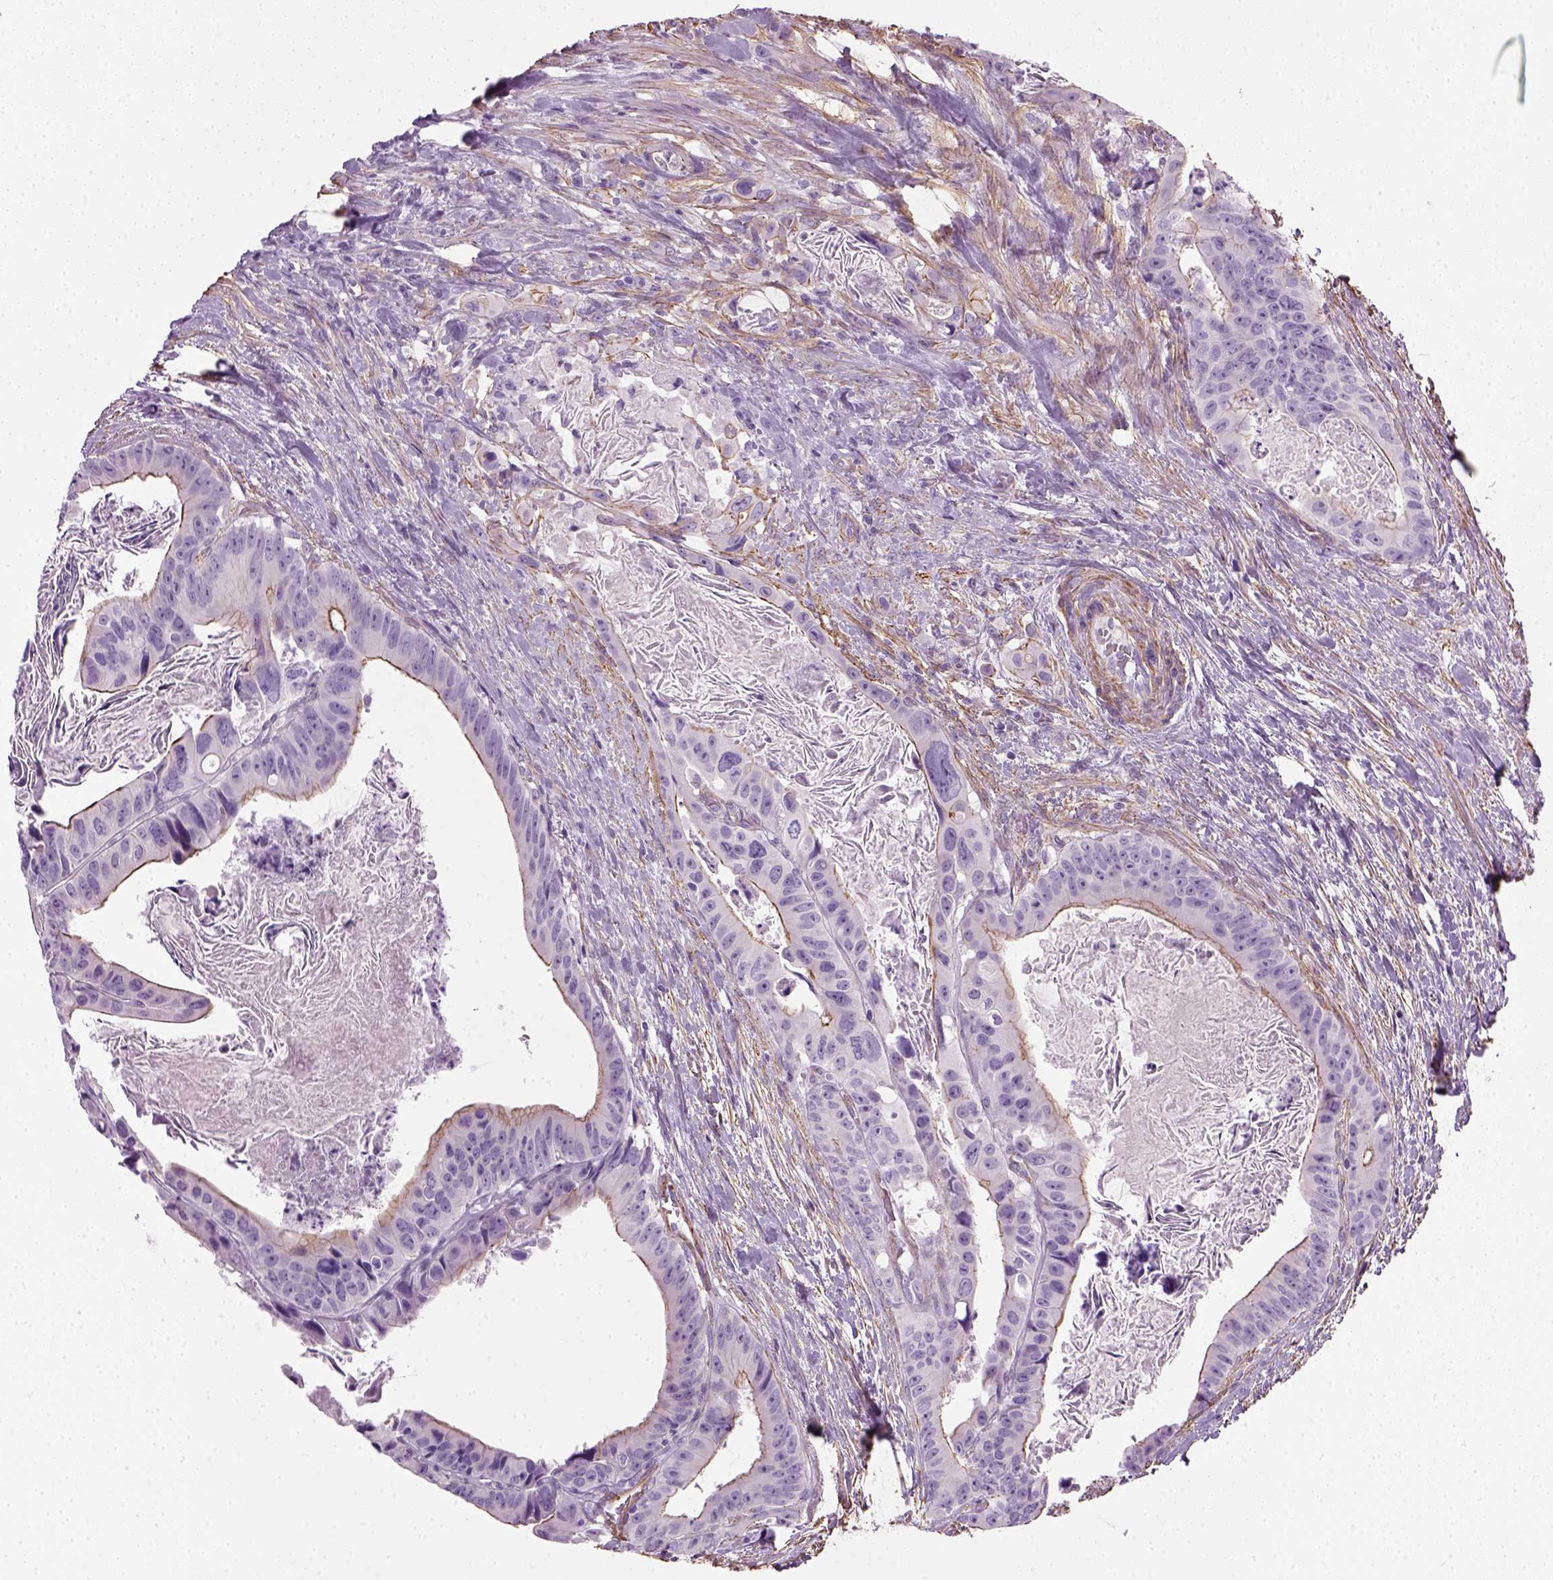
{"staining": {"intensity": "moderate", "quantity": "25%-75%", "location": "cytoplasmic/membranous"}, "tissue": "colorectal cancer", "cell_type": "Tumor cells", "image_type": "cancer", "snomed": [{"axis": "morphology", "description": "Adenocarcinoma, NOS"}, {"axis": "topography", "description": "Rectum"}], "caption": "The histopathology image displays staining of colorectal cancer (adenocarcinoma), revealing moderate cytoplasmic/membranous protein staining (brown color) within tumor cells. (IHC, brightfield microscopy, high magnification).", "gene": "FAM161A", "patient": {"sex": "male", "age": 64}}